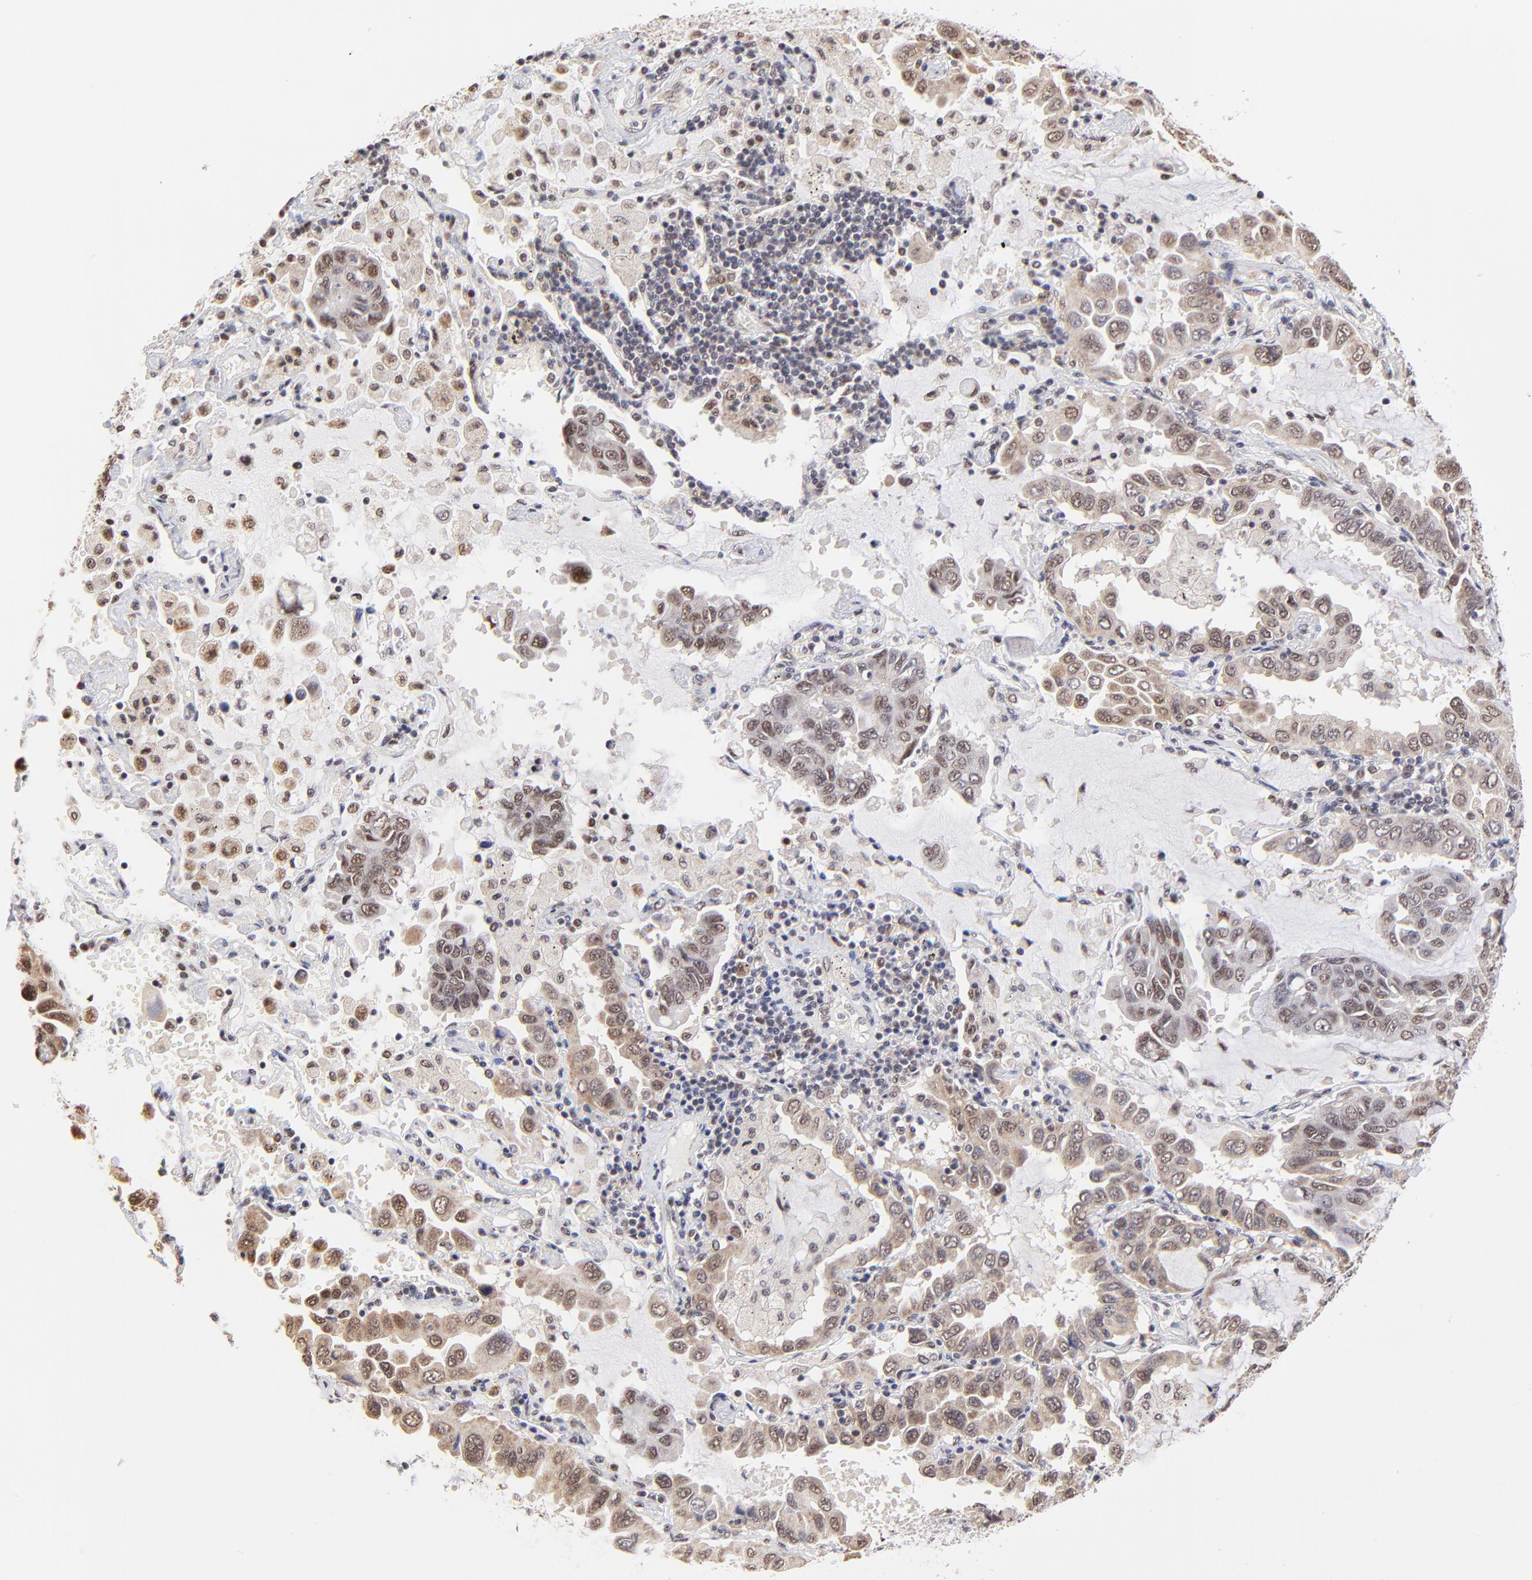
{"staining": {"intensity": "weak", "quantity": ">75%", "location": "cytoplasmic/membranous,nuclear"}, "tissue": "lung cancer", "cell_type": "Tumor cells", "image_type": "cancer", "snomed": [{"axis": "morphology", "description": "Adenocarcinoma, NOS"}, {"axis": "topography", "description": "Lung"}], "caption": "Adenocarcinoma (lung) tissue shows weak cytoplasmic/membranous and nuclear positivity in approximately >75% of tumor cells", "gene": "ZNF670", "patient": {"sex": "male", "age": 64}}